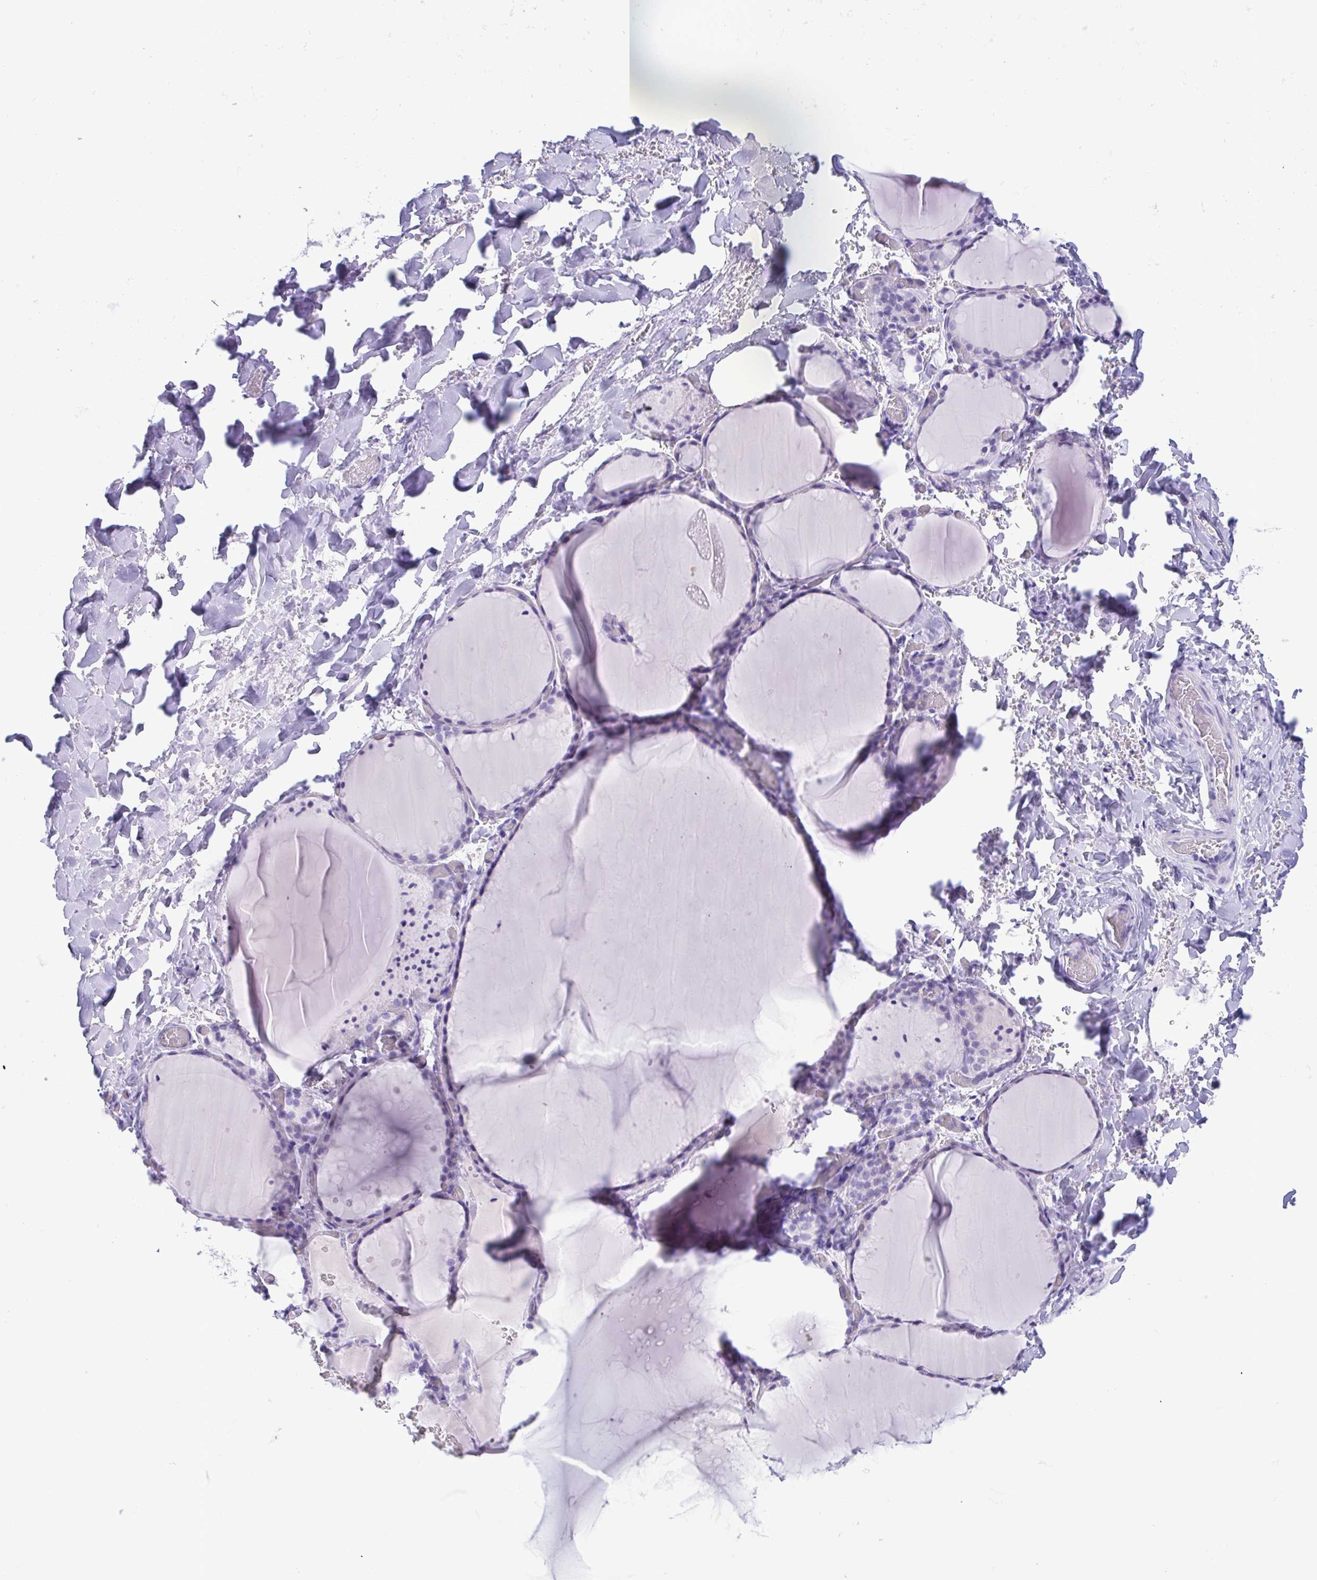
{"staining": {"intensity": "negative", "quantity": "none", "location": "none"}, "tissue": "thyroid gland", "cell_type": "Glandular cells", "image_type": "normal", "snomed": [{"axis": "morphology", "description": "Normal tissue, NOS"}, {"axis": "topography", "description": "Thyroid gland"}], "caption": "Photomicrograph shows no significant protein expression in glandular cells of normal thyroid gland.", "gene": "TSPY10", "patient": {"sex": "female", "age": 36}}